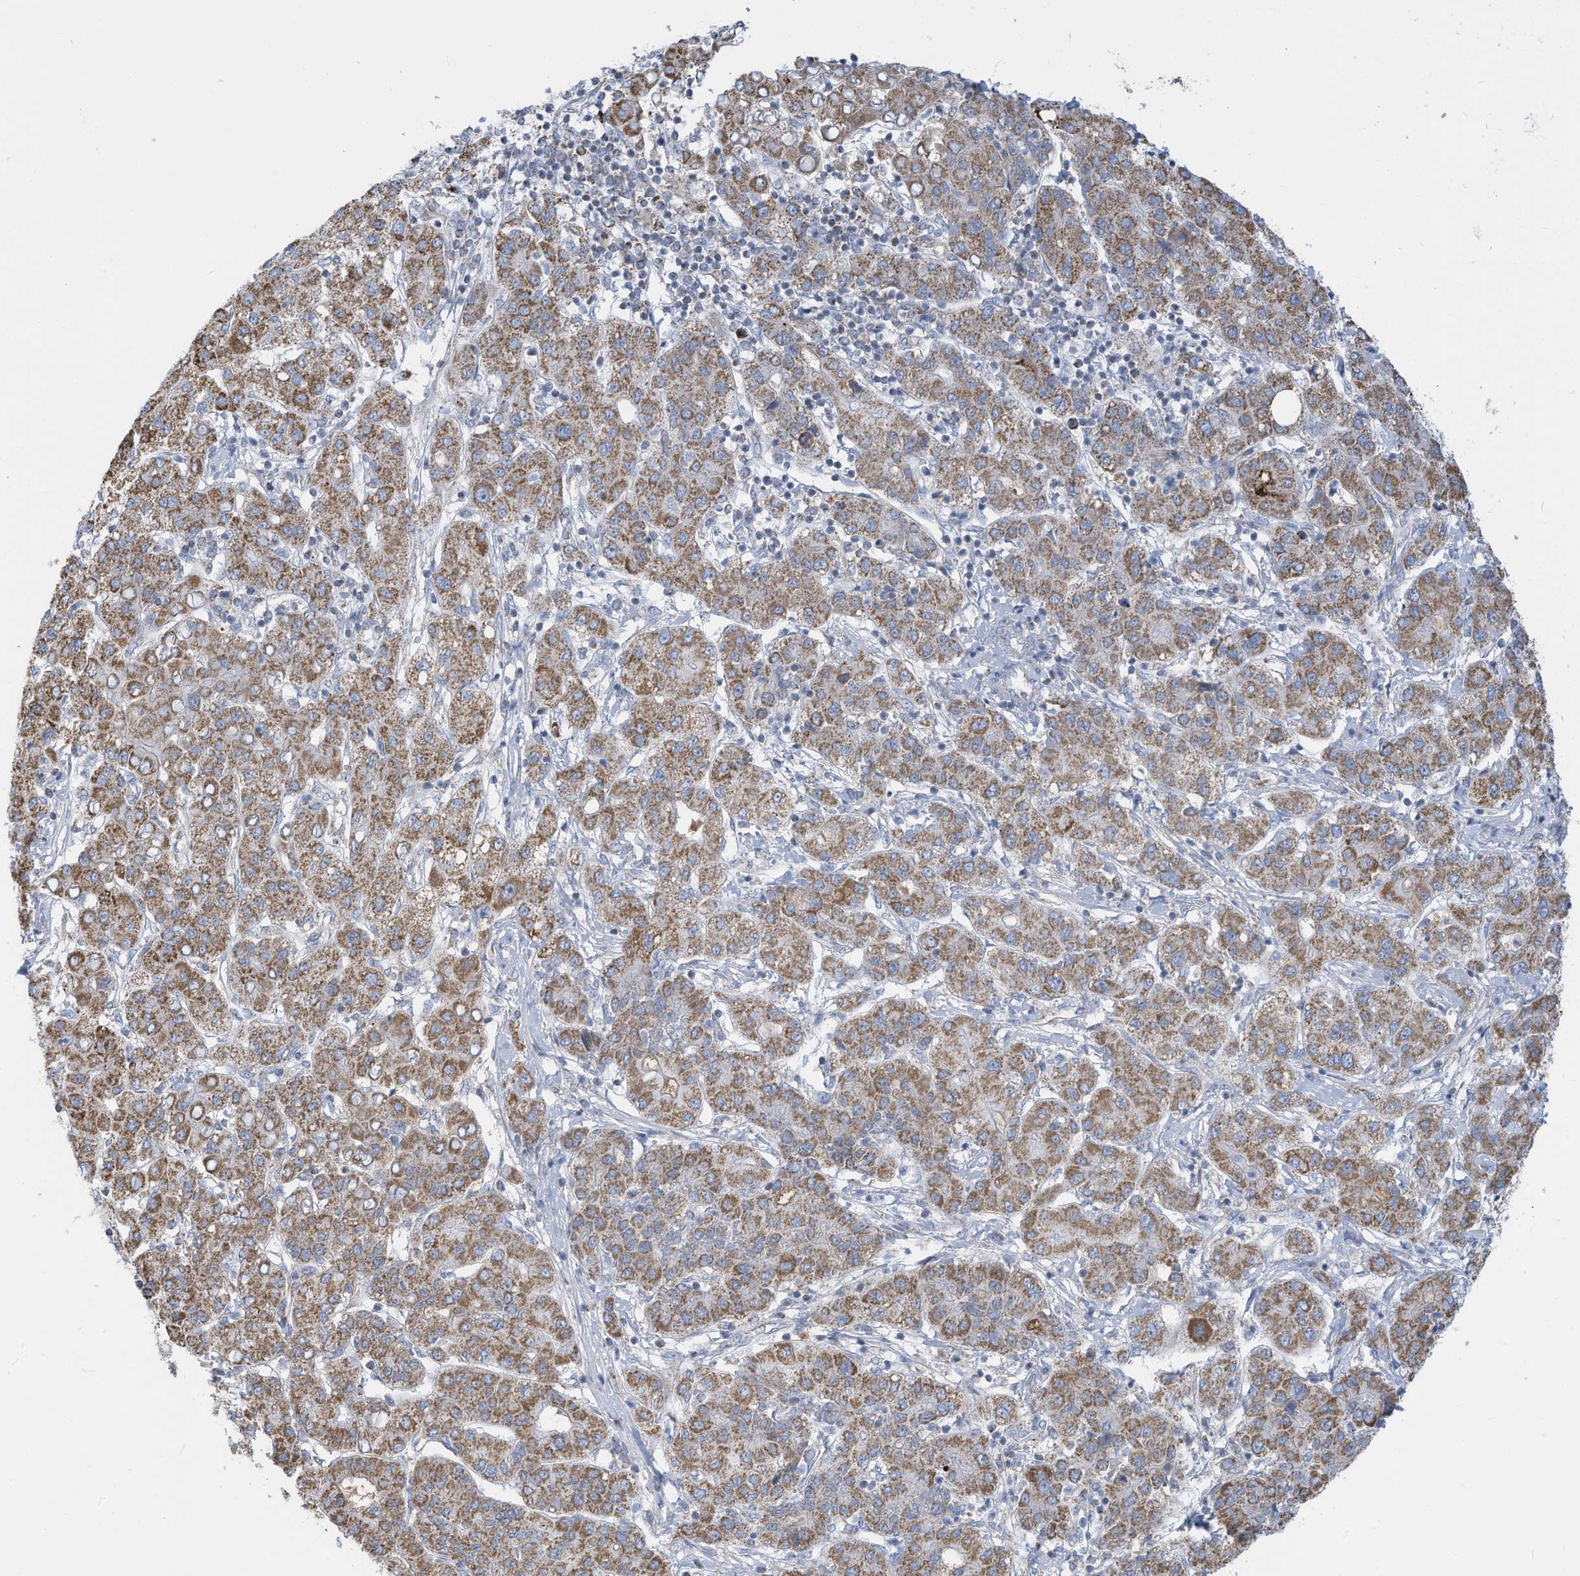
{"staining": {"intensity": "moderate", "quantity": ">75%", "location": "cytoplasmic/membranous"}, "tissue": "liver cancer", "cell_type": "Tumor cells", "image_type": "cancer", "snomed": [{"axis": "morphology", "description": "Carcinoma, Hepatocellular, NOS"}, {"axis": "topography", "description": "Liver"}], "caption": "Moderate cytoplasmic/membranous positivity is seen in approximately >75% of tumor cells in liver hepatocellular carcinoma. The staining was performed using DAB (3,3'-diaminobenzidine) to visualize the protein expression in brown, while the nuclei were stained in blue with hematoxylin (Magnification: 20x).", "gene": "NLN", "patient": {"sex": "male", "age": 65}}